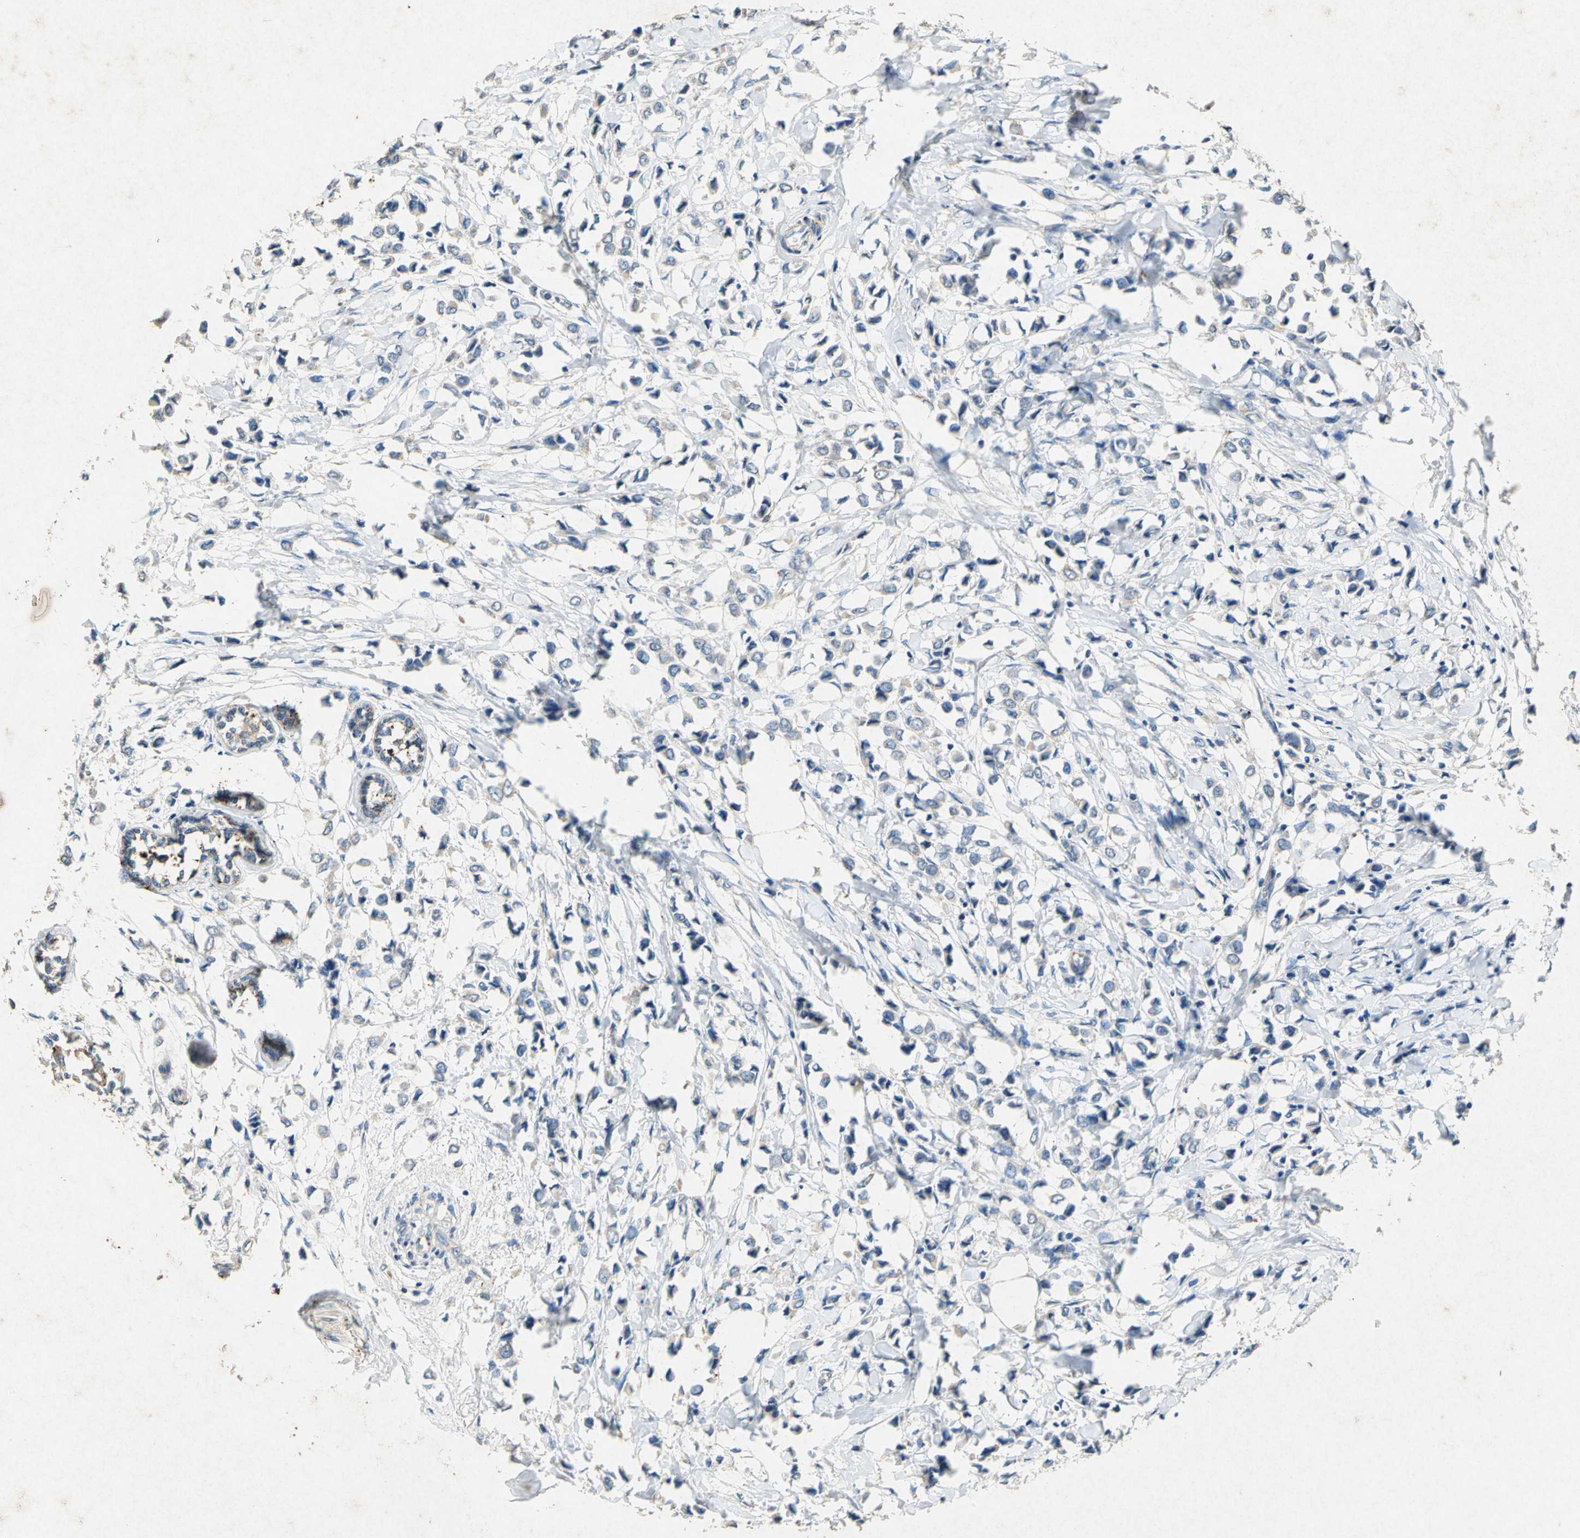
{"staining": {"intensity": "weak", "quantity": ">75%", "location": "cytoplasmic/membranous"}, "tissue": "breast cancer", "cell_type": "Tumor cells", "image_type": "cancer", "snomed": [{"axis": "morphology", "description": "Lobular carcinoma"}, {"axis": "topography", "description": "Breast"}], "caption": "DAB immunohistochemical staining of human breast cancer (lobular carcinoma) reveals weak cytoplasmic/membranous protein staining in about >75% of tumor cells. The protein is stained brown, and the nuclei are stained in blue (DAB IHC with brightfield microscopy, high magnification).", "gene": "ADAMTS5", "patient": {"sex": "female", "age": 51}}